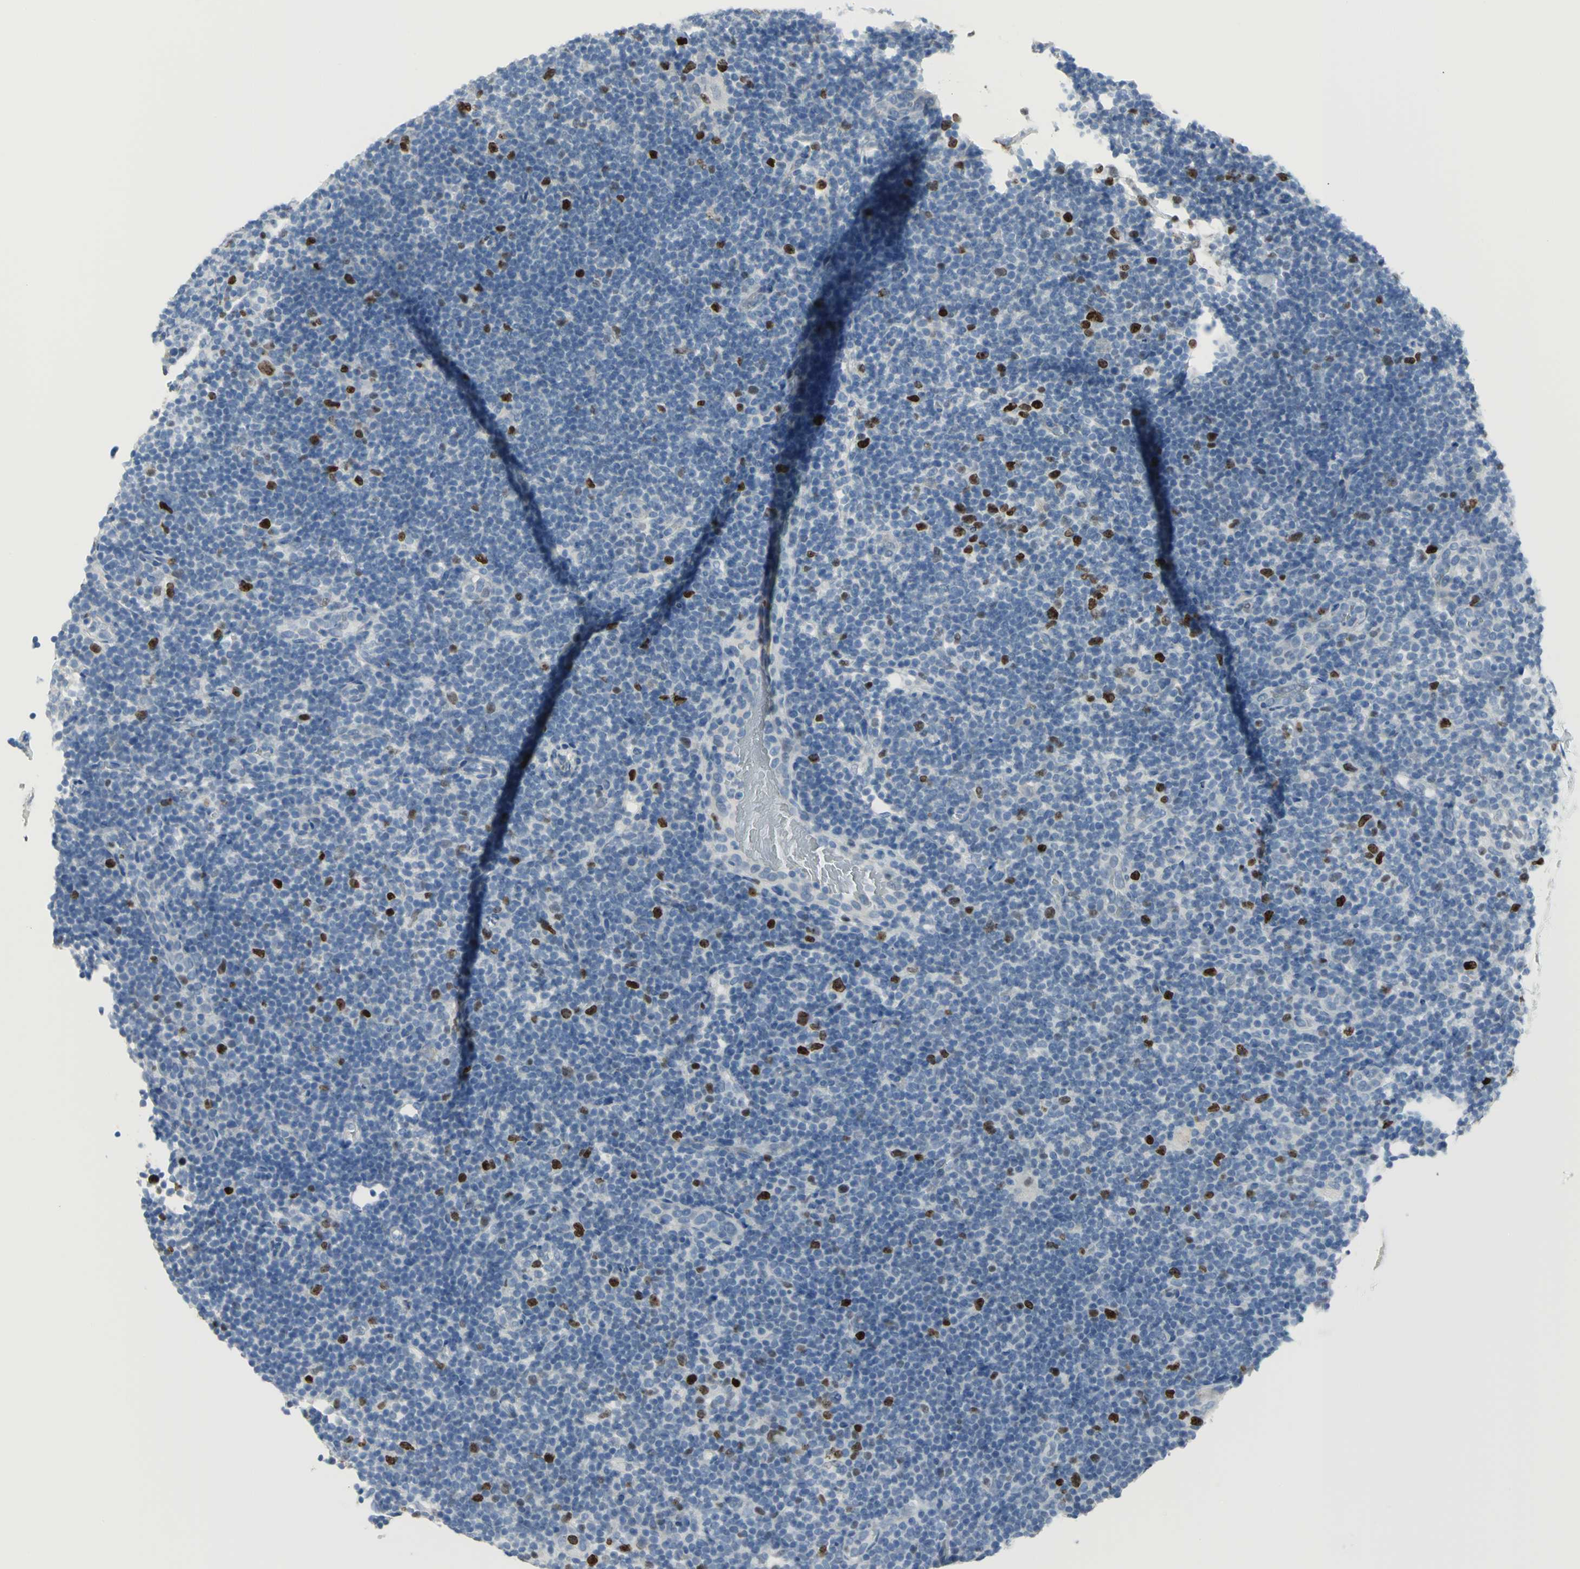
{"staining": {"intensity": "strong", "quantity": "<25%", "location": "nuclear"}, "tissue": "lymphoma", "cell_type": "Tumor cells", "image_type": "cancer", "snomed": [{"axis": "morphology", "description": "Hodgkin's disease, NOS"}, {"axis": "topography", "description": "Lymph node"}], "caption": "Tumor cells exhibit medium levels of strong nuclear expression in about <25% of cells in human Hodgkin's disease.", "gene": "MCM3", "patient": {"sex": "female", "age": 57}}